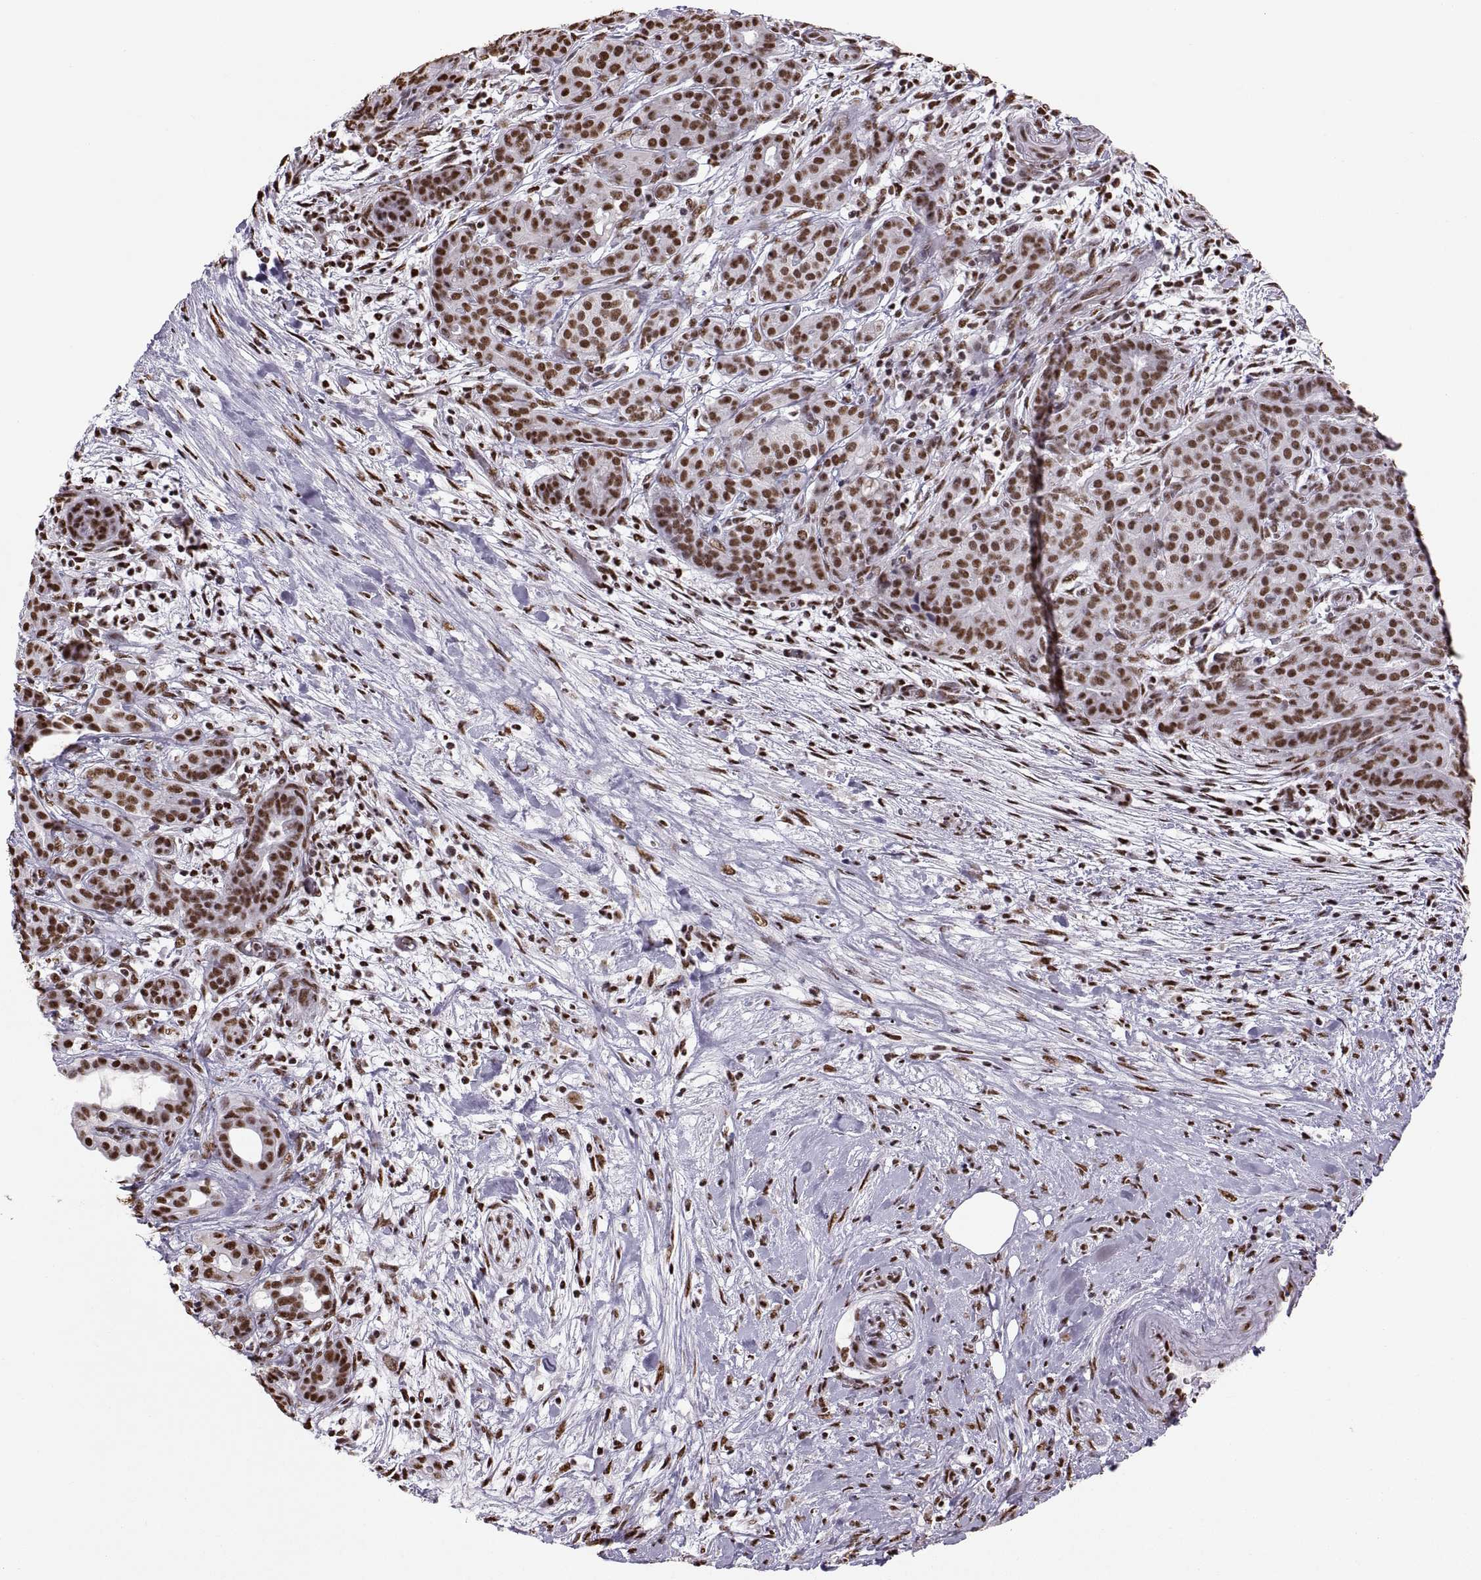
{"staining": {"intensity": "strong", "quantity": "25%-75%", "location": "nuclear"}, "tissue": "pancreatic cancer", "cell_type": "Tumor cells", "image_type": "cancer", "snomed": [{"axis": "morphology", "description": "Adenocarcinoma, NOS"}, {"axis": "topography", "description": "Pancreas"}], "caption": "This photomicrograph demonstrates pancreatic cancer stained with immunohistochemistry to label a protein in brown. The nuclear of tumor cells show strong positivity for the protein. Nuclei are counter-stained blue.", "gene": "SNAI1", "patient": {"sex": "male", "age": 44}}